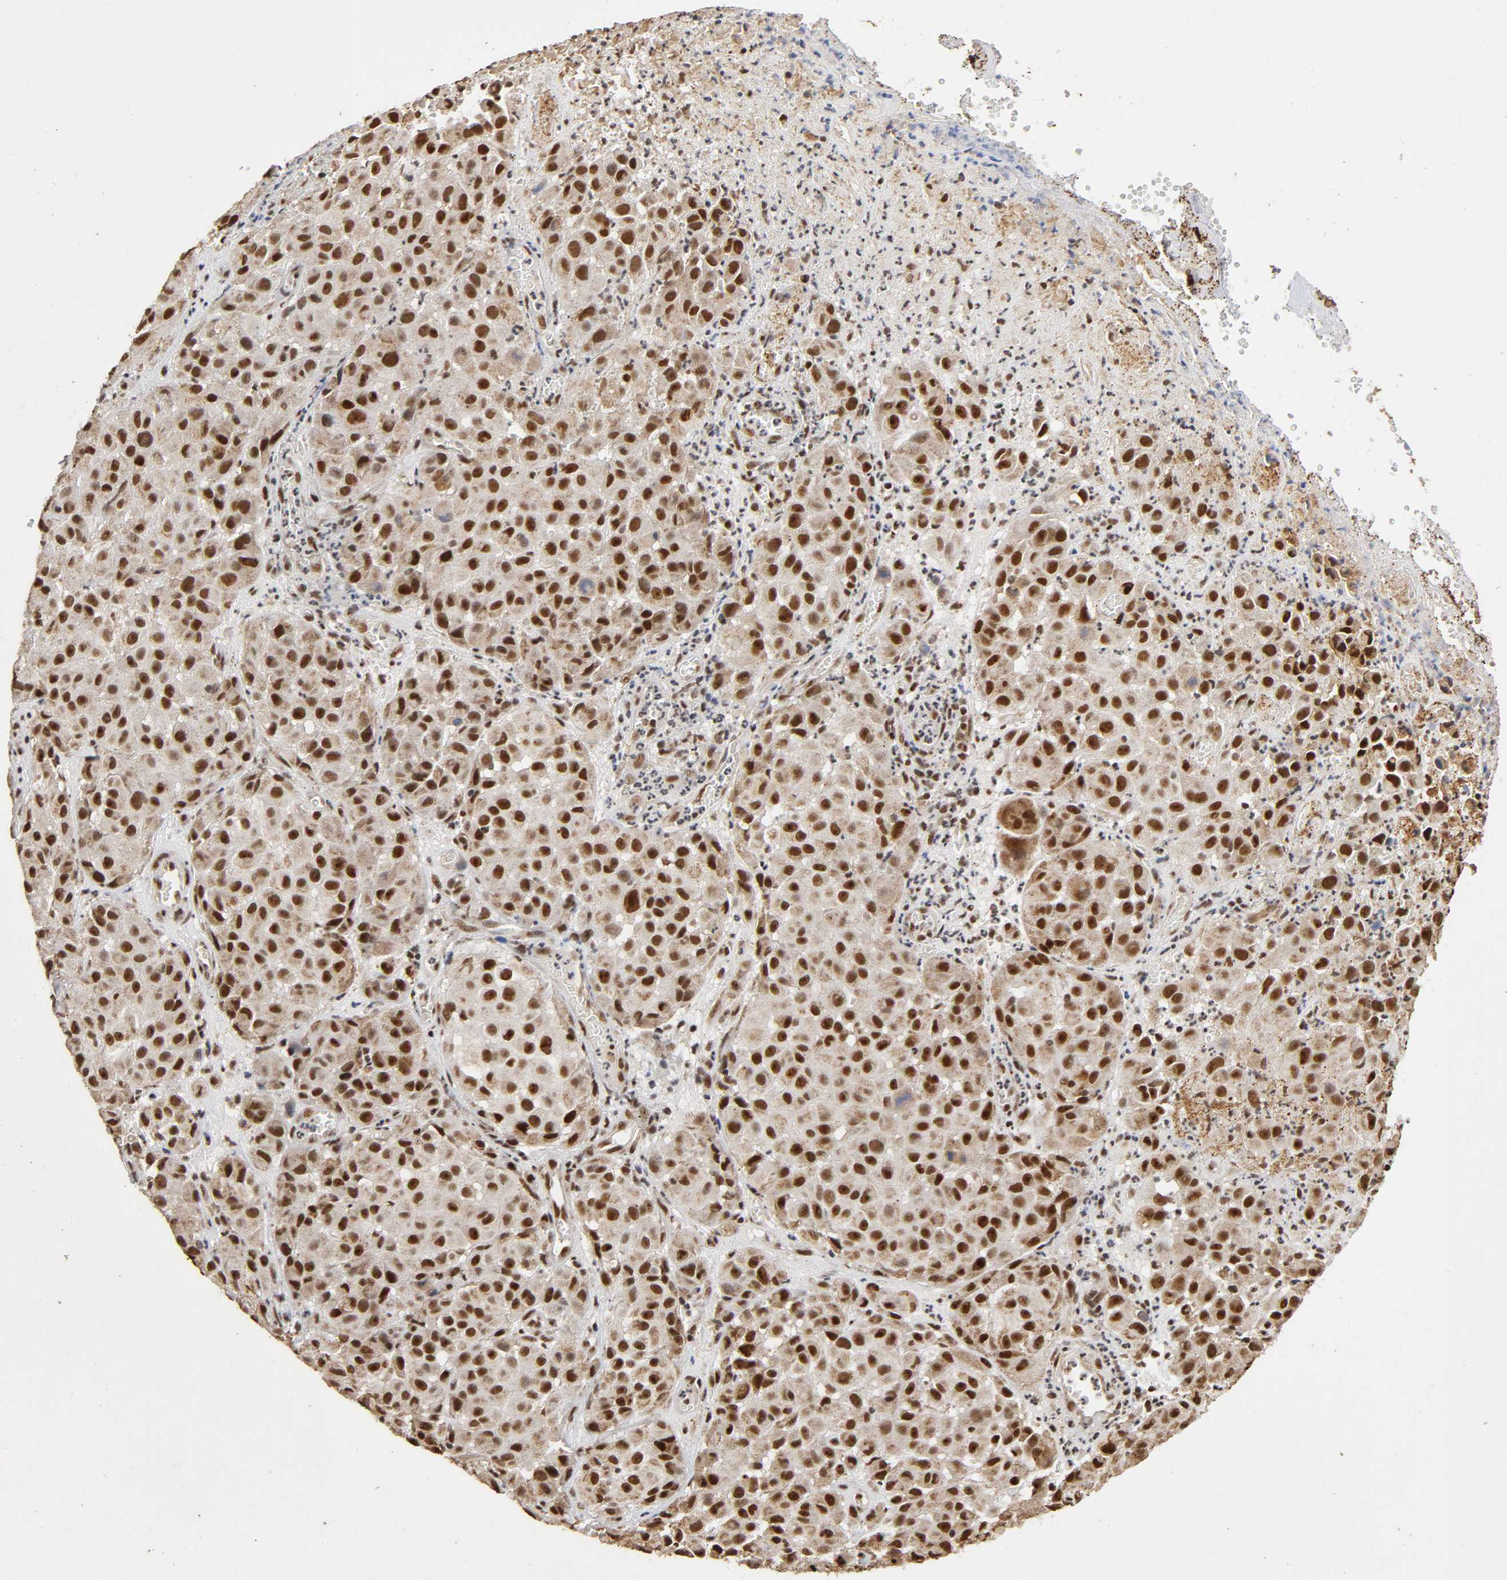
{"staining": {"intensity": "strong", "quantity": ">75%", "location": "cytoplasmic/membranous,nuclear"}, "tissue": "melanoma", "cell_type": "Tumor cells", "image_type": "cancer", "snomed": [{"axis": "morphology", "description": "Malignant melanoma, NOS"}, {"axis": "topography", "description": "Skin"}], "caption": "The histopathology image displays immunohistochemical staining of melanoma. There is strong cytoplasmic/membranous and nuclear expression is present in approximately >75% of tumor cells.", "gene": "RNF122", "patient": {"sex": "female", "age": 21}}